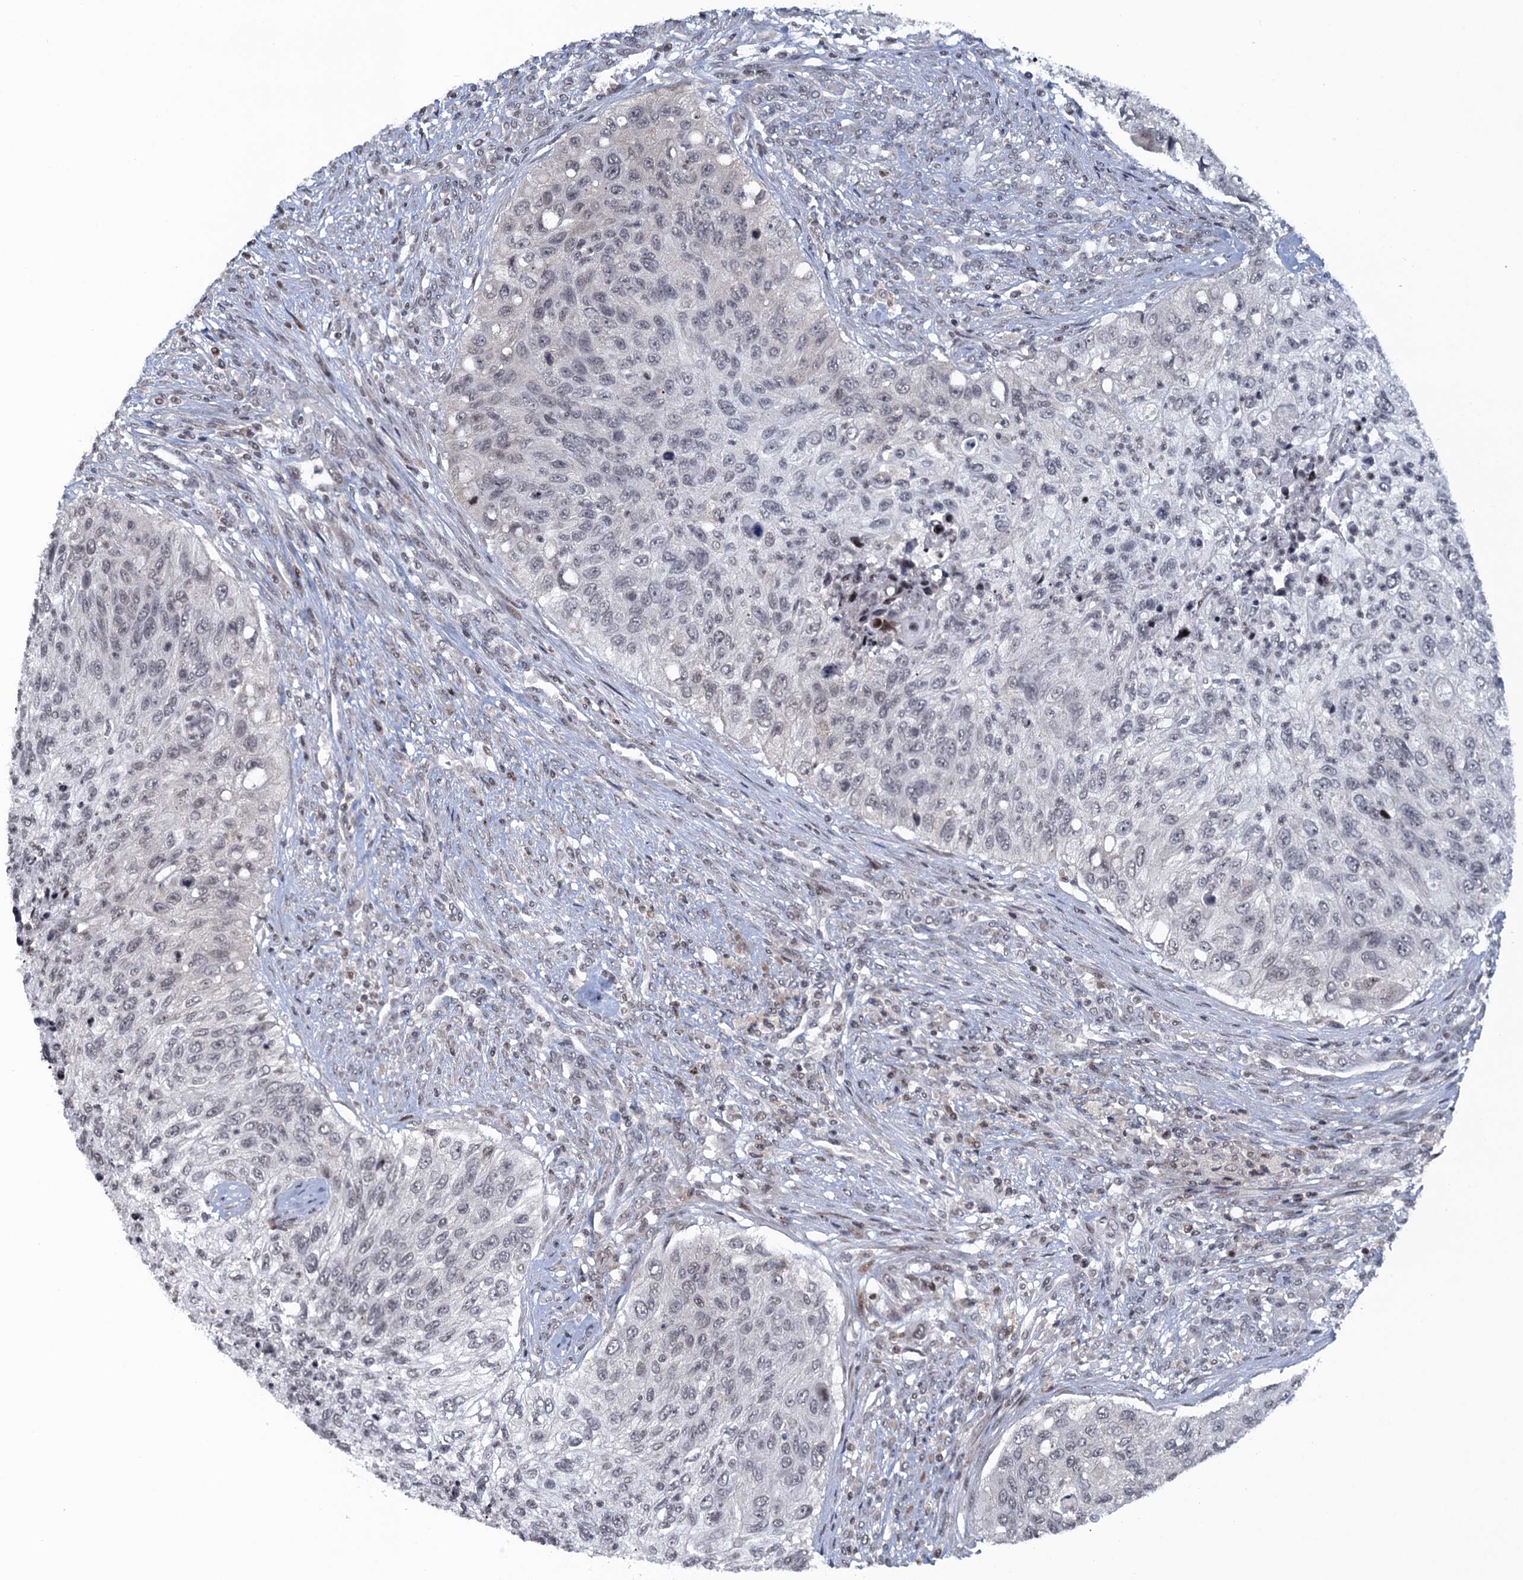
{"staining": {"intensity": "negative", "quantity": "none", "location": "none"}, "tissue": "urothelial cancer", "cell_type": "Tumor cells", "image_type": "cancer", "snomed": [{"axis": "morphology", "description": "Urothelial carcinoma, High grade"}, {"axis": "topography", "description": "Urinary bladder"}], "caption": "High-grade urothelial carcinoma was stained to show a protein in brown. There is no significant positivity in tumor cells. (Brightfield microscopy of DAB immunohistochemistry at high magnification).", "gene": "FYB1", "patient": {"sex": "female", "age": 60}}